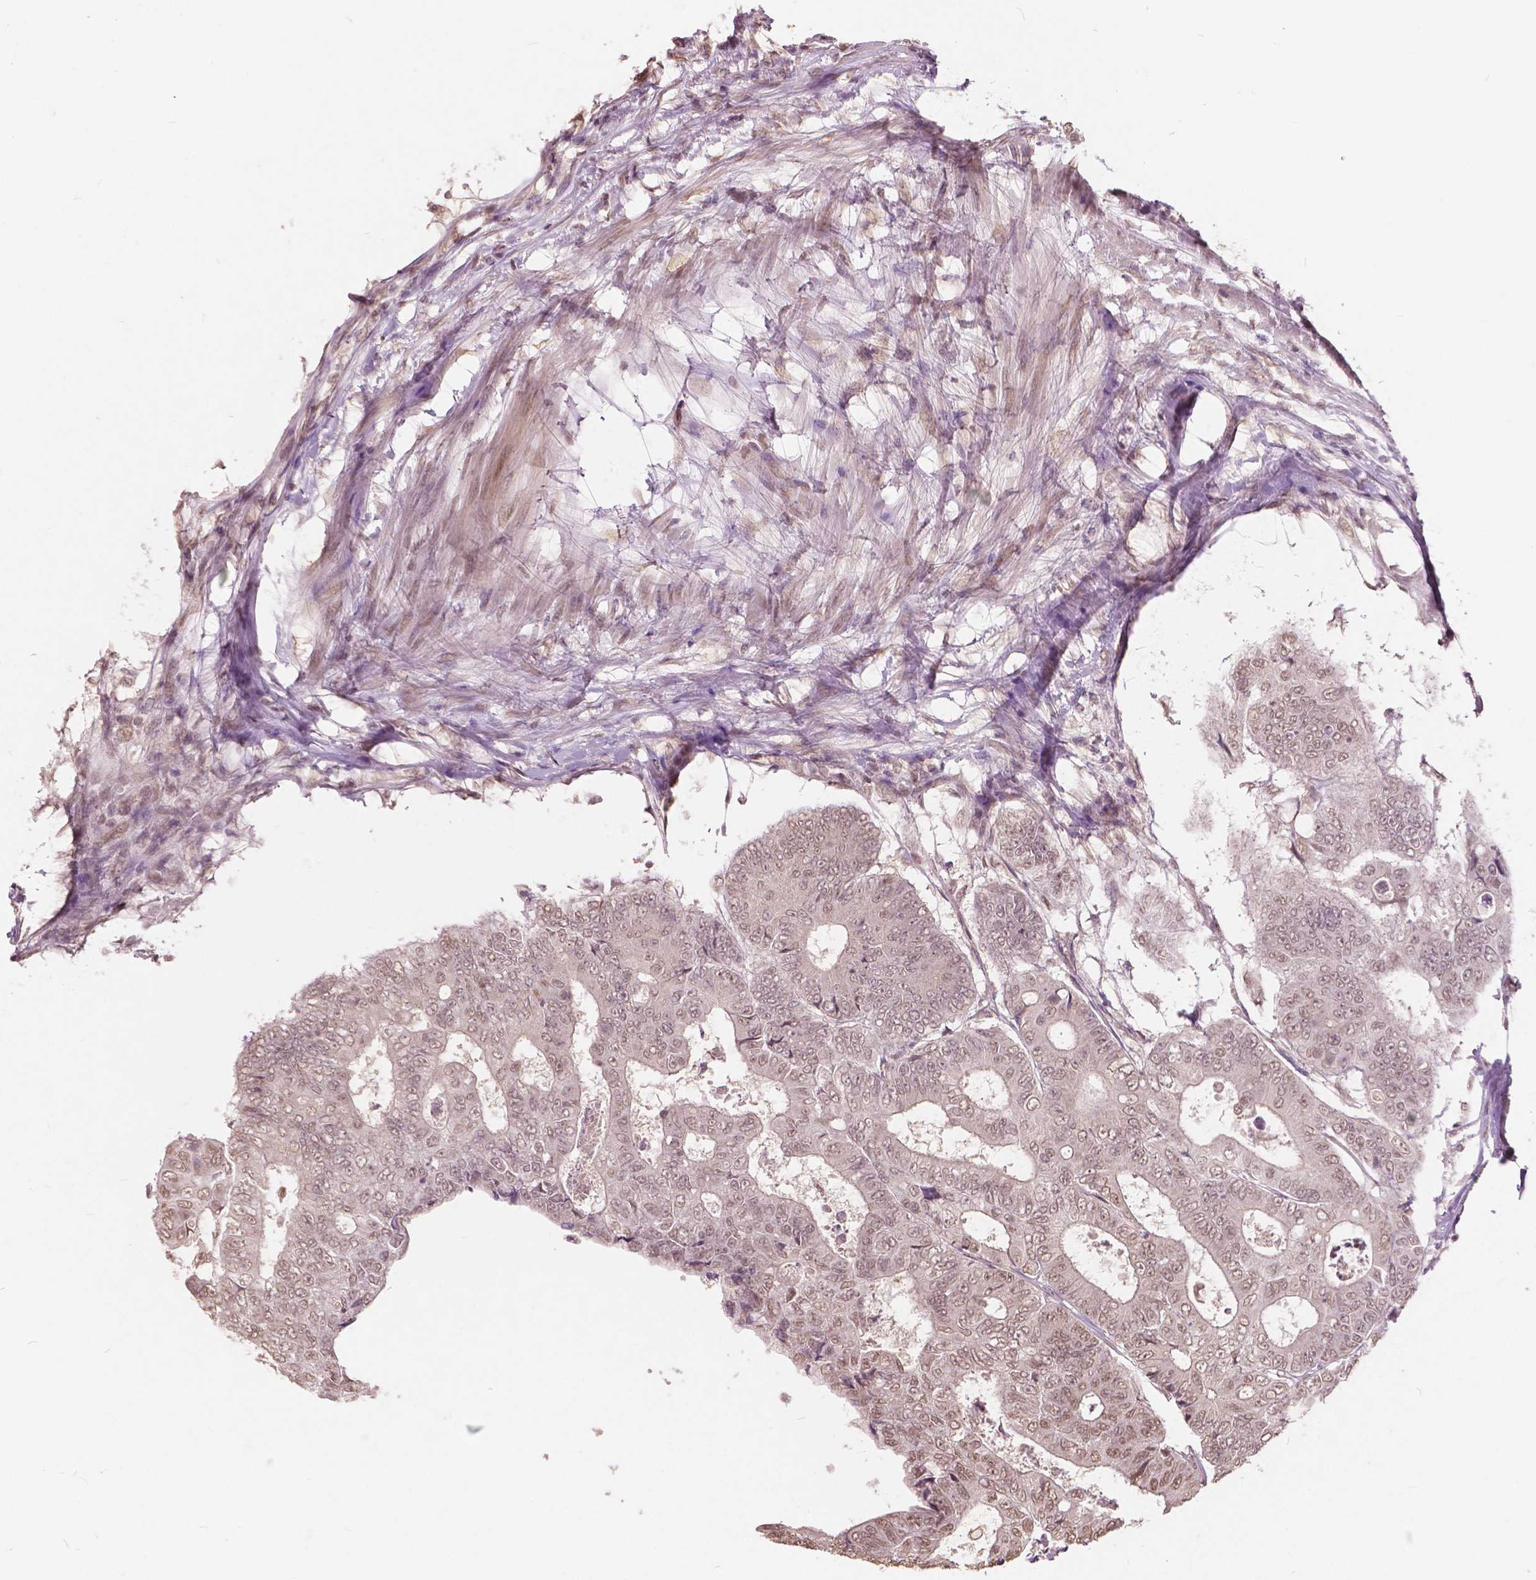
{"staining": {"intensity": "moderate", "quantity": ">75%", "location": "nuclear"}, "tissue": "colorectal cancer", "cell_type": "Tumor cells", "image_type": "cancer", "snomed": [{"axis": "morphology", "description": "Adenocarcinoma, NOS"}, {"axis": "topography", "description": "Colon"}], "caption": "Tumor cells display medium levels of moderate nuclear positivity in approximately >75% of cells in human colorectal cancer. The staining was performed using DAB (3,3'-diaminobenzidine) to visualize the protein expression in brown, while the nuclei were stained in blue with hematoxylin (Magnification: 20x).", "gene": "HOXA10", "patient": {"sex": "female", "age": 48}}